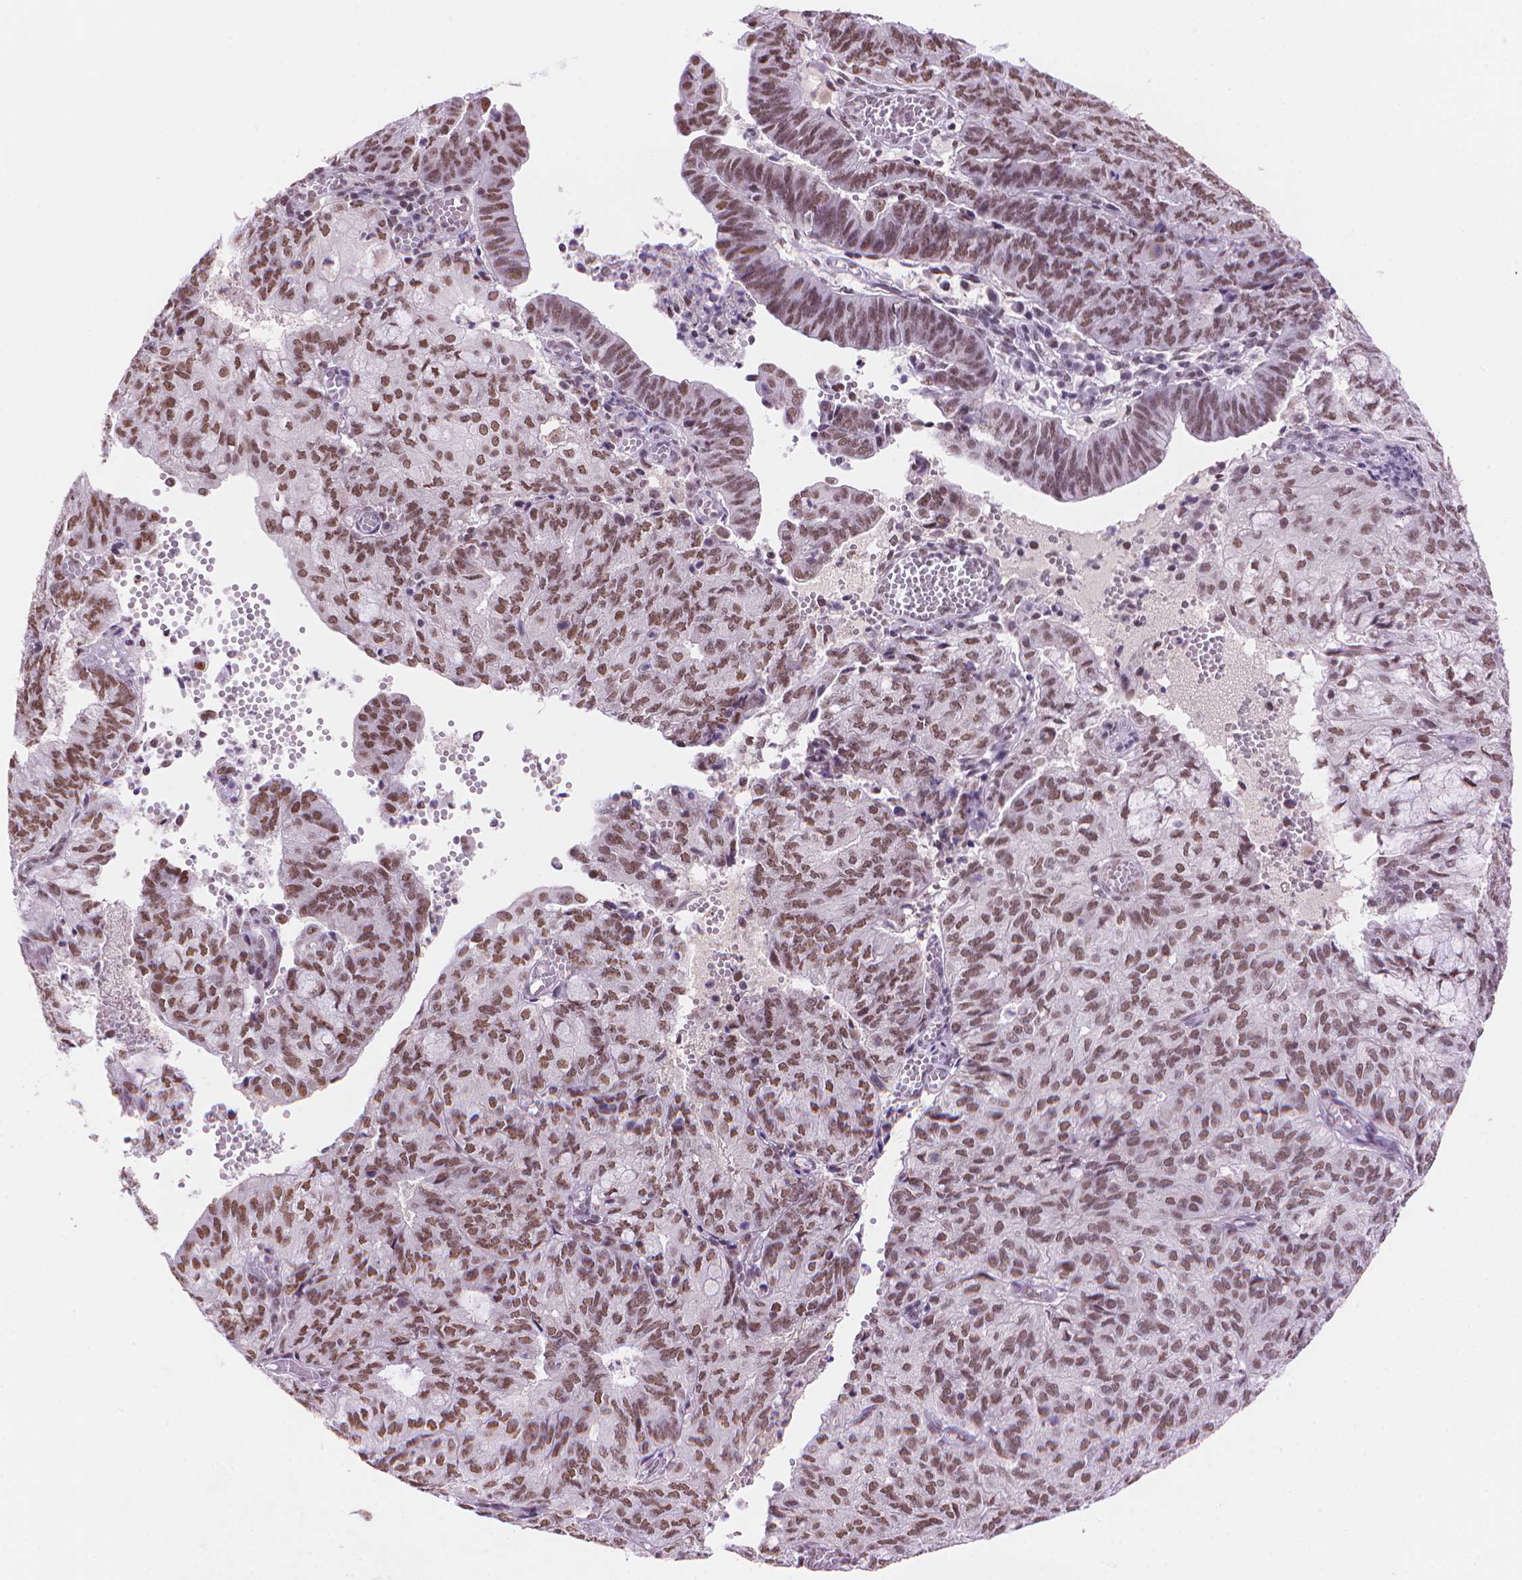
{"staining": {"intensity": "moderate", "quantity": ">75%", "location": "nuclear"}, "tissue": "endometrial cancer", "cell_type": "Tumor cells", "image_type": "cancer", "snomed": [{"axis": "morphology", "description": "Adenocarcinoma, NOS"}, {"axis": "topography", "description": "Endometrium"}], "caption": "Immunohistochemical staining of endometrial cancer shows medium levels of moderate nuclear protein expression in approximately >75% of tumor cells.", "gene": "RPA4", "patient": {"sex": "female", "age": 82}}